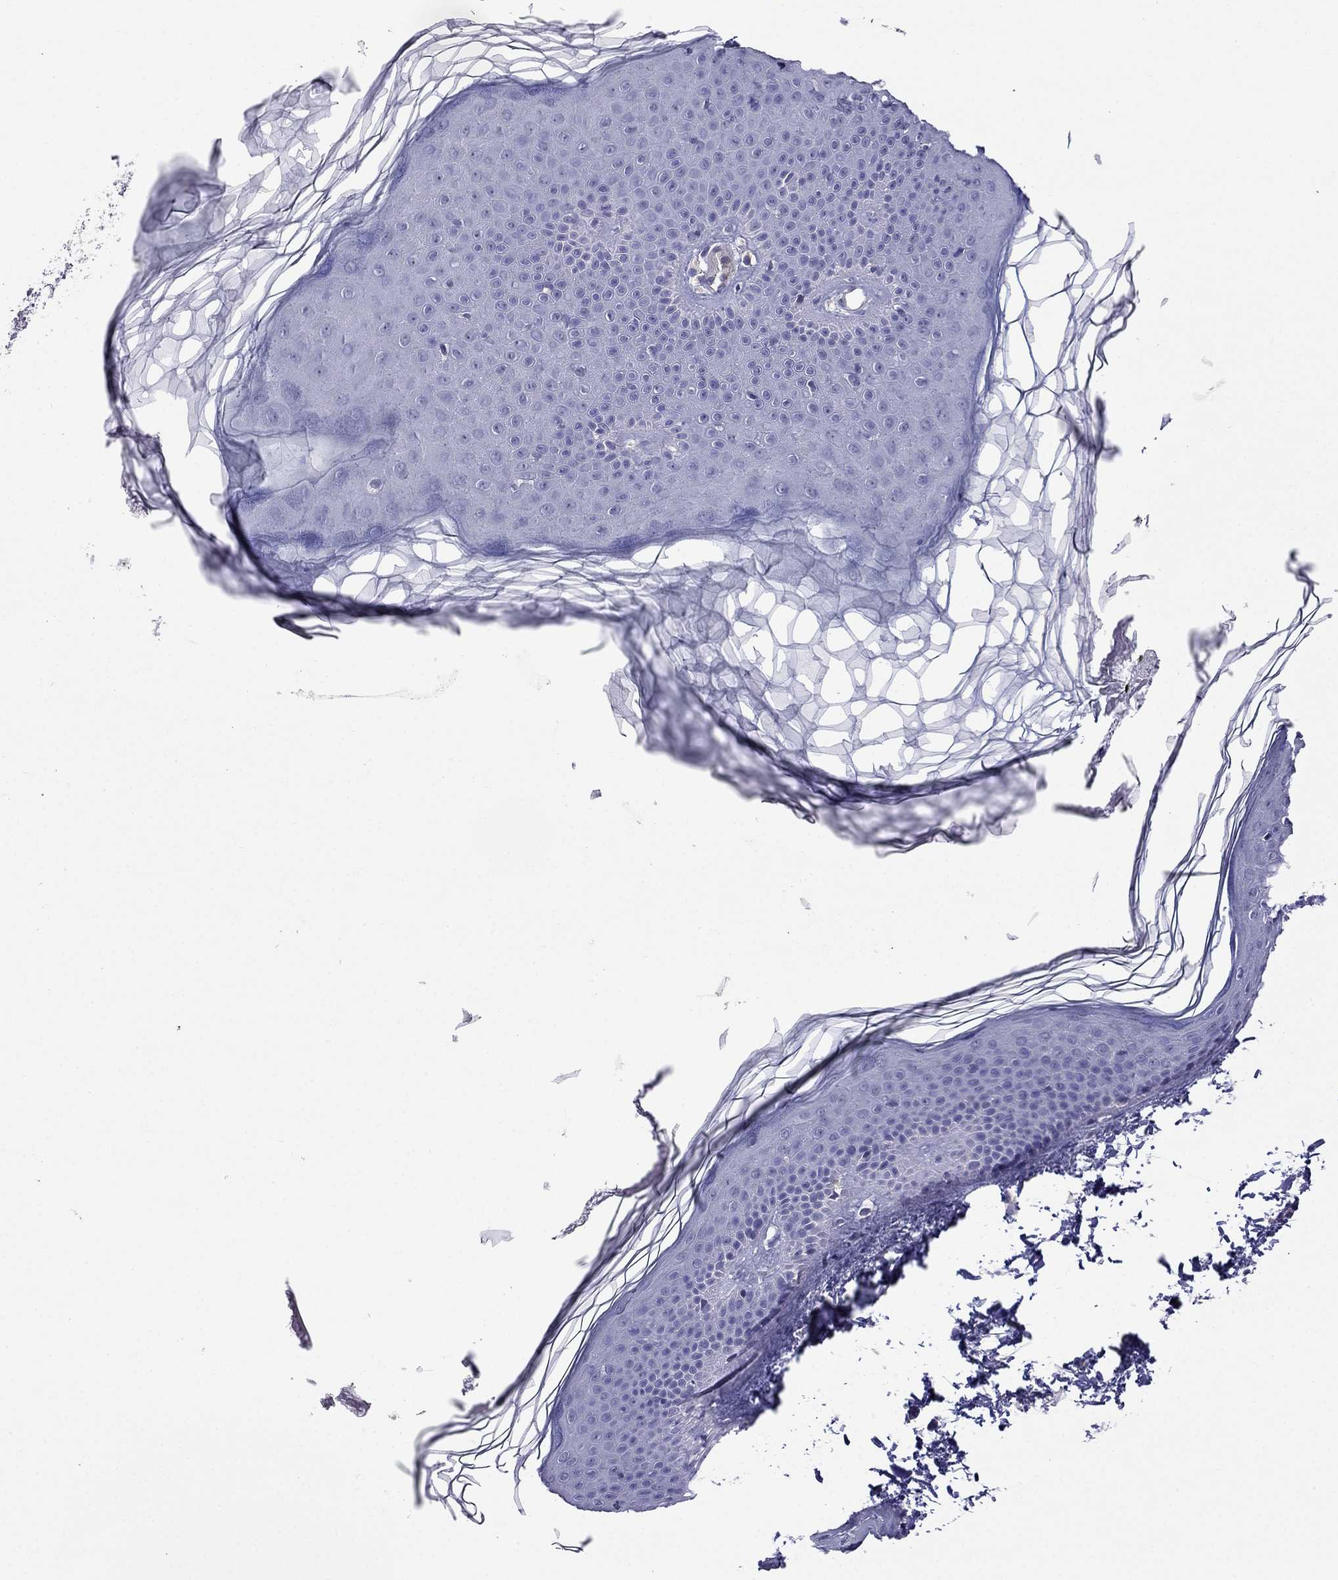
{"staining": {"intensity": "negative", "quantity": "none", "location": "none"}, "tissue": "skin", "cell_type": "Fibroblasts", "image_type": "normal", "snomed": [{"axis": "morphology", "description": "Normal tissue, NOS"}, {"axis": "topography", "description": "Skin"}], "caption": "A micrograph of human skin is negative for staining in fibroblasts. (DAB (3,3'-diaminobenzidine) immunohistochemistry (IHC) with hematoxylin counter stain).", "gene": "GNAL", "patient": {"sex": "female", "age": 62}}